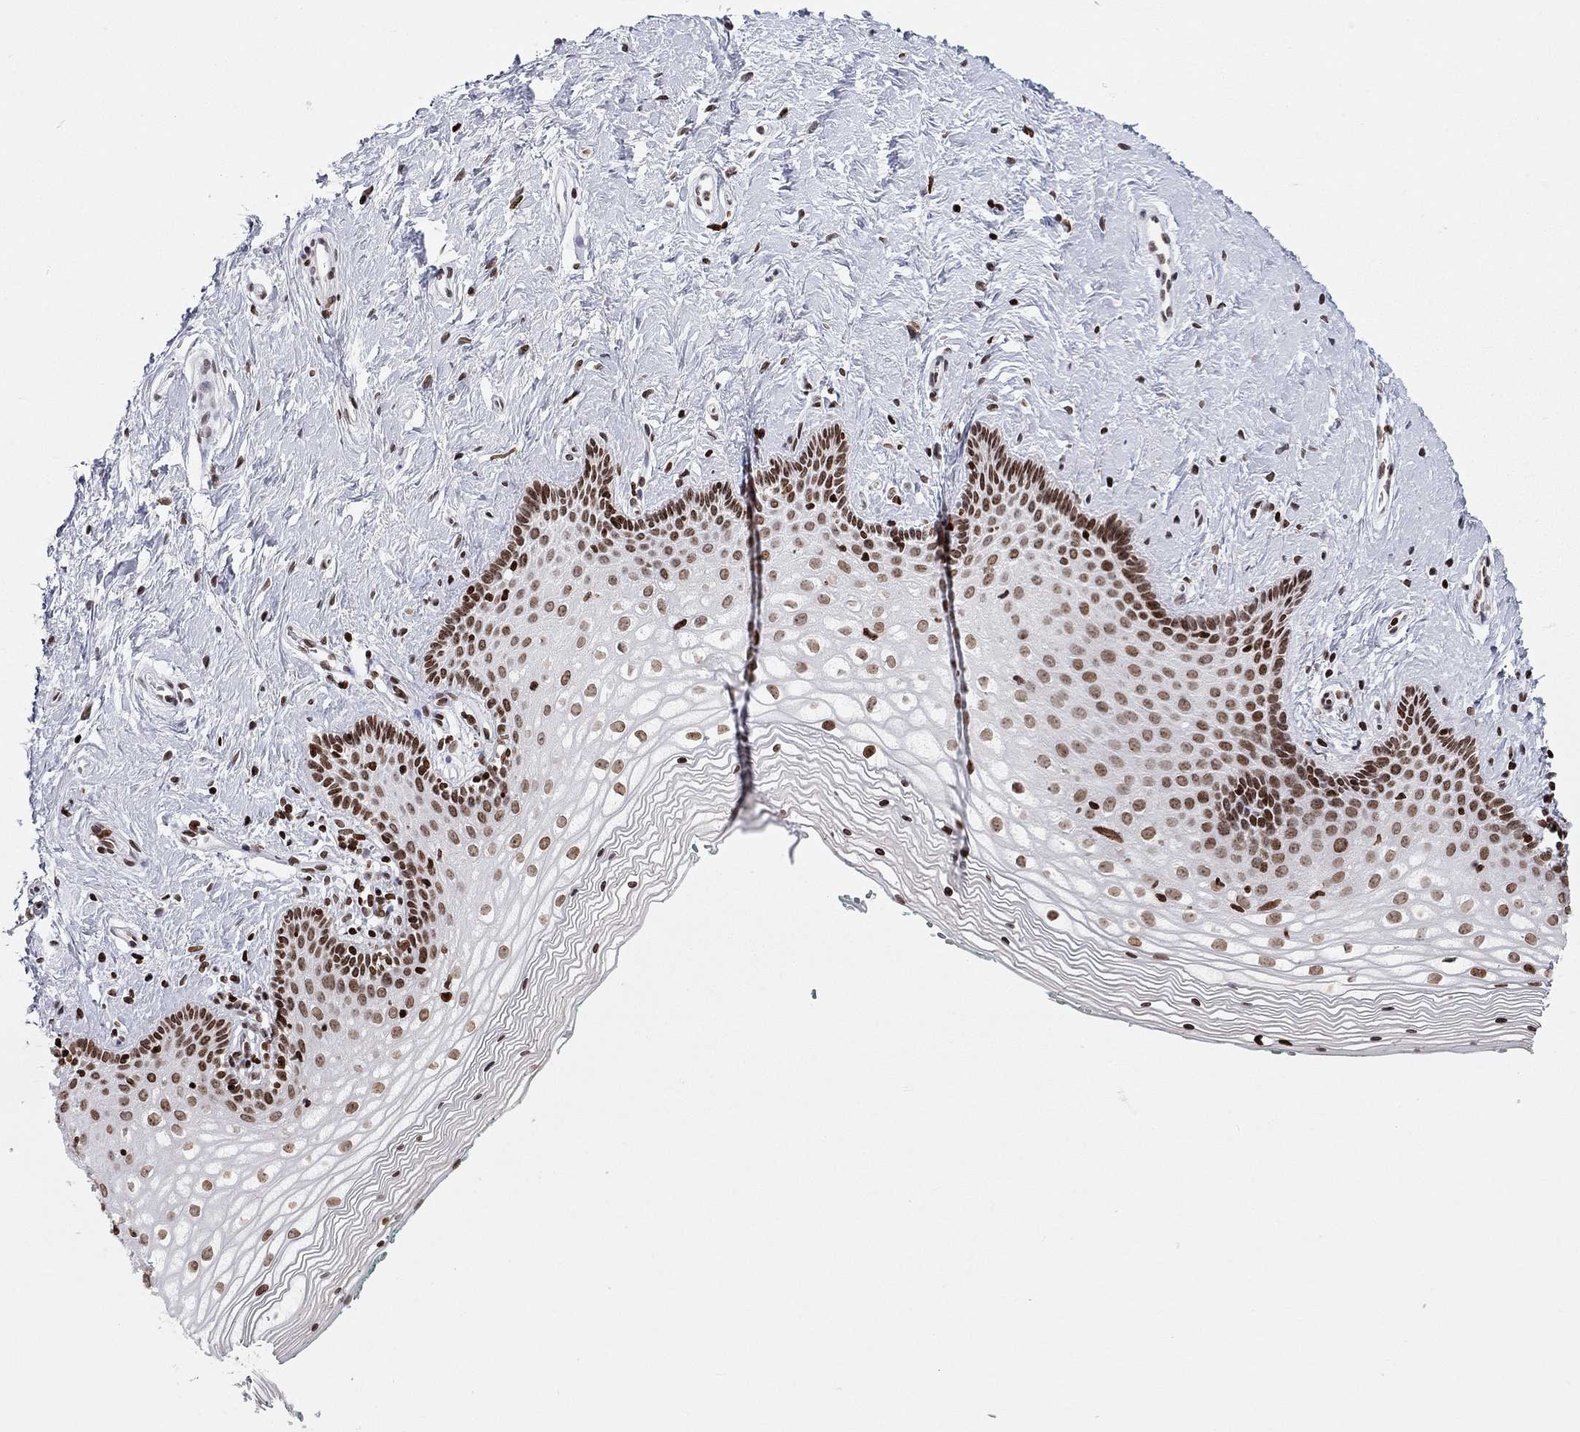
{"staining": {"intensity": "strong", "quantity": "25%-75%", "location": "nuclear"}, "tissue": "vagina", "cell_type": "Squamous epithelial cells", "image_type": "normal", "snomed": [{"axis": "morphology", "description": "Normal tissue, NOS"}, {"axis": "topography", "description": "Vagina"}], "caption": "Protein staining of benign vagina exhibits strong nuclear positivity in about 25%-75% of squamous epithelial cells.", "gene": "H2AX", "patient": {"sex": "female", "age": 36}}